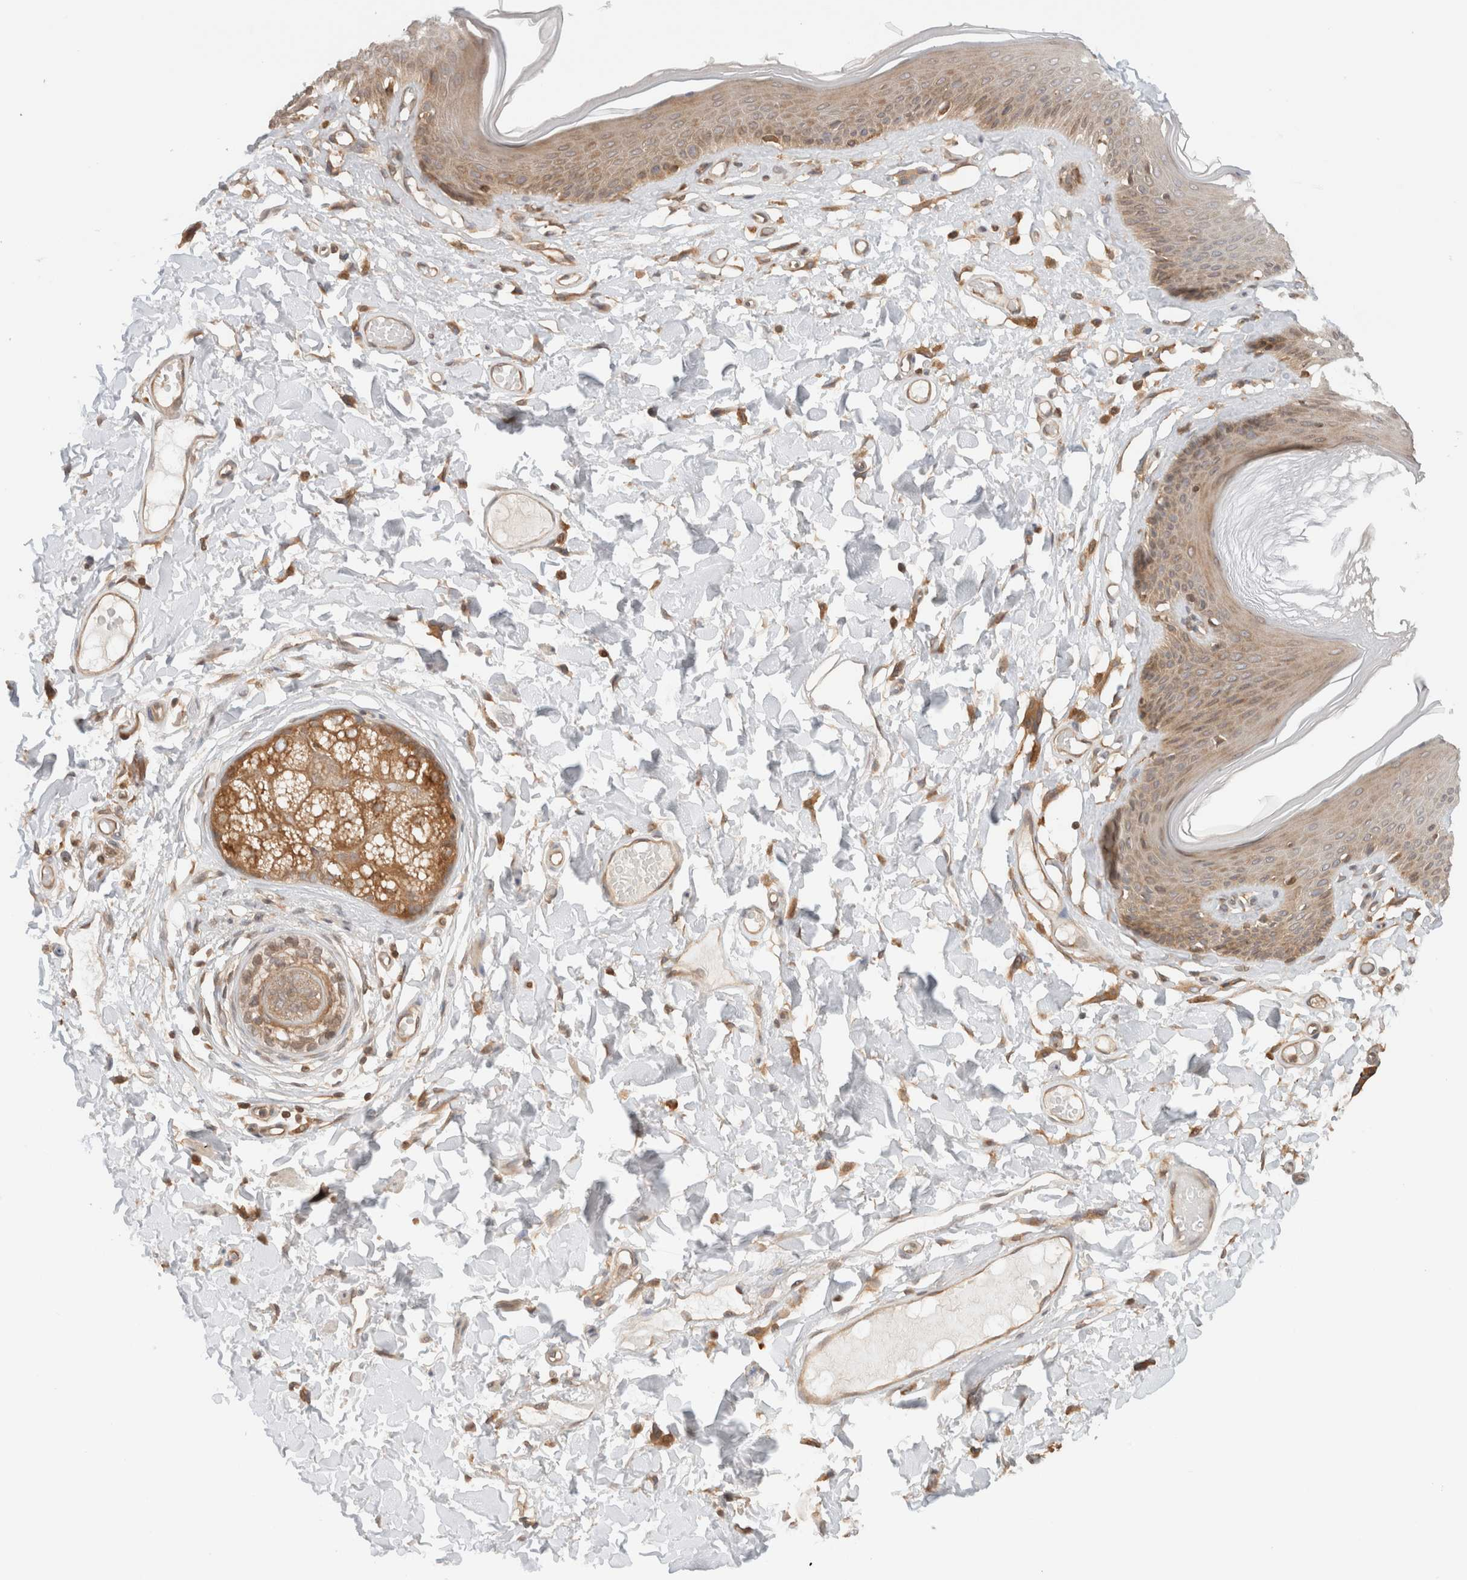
{"staining": {"intensity": "moderate", "quantity": "25%-75%", "location": "cytoplasmic/membranous"}, "tissue": "skin", "cell_type": "Epidermal cells", "image_type": "normal", "snomed": [{"axis": "morphology", "description": "Normal tissue, NOS"}, {"axis": "topography", "description": "Vulva"}], "caption": "Immunohistochemical staining of benign human skin exhibits moderate cytoplasmic/membranous protein expression in about 25%-75% of epidermal cells. The staining was performed using DAB, with brown indicating positive protein expression. Nuclei are stained blue with hematoxylin.", "gene": "ARFGEF2", "patient": {"sex": "female", "age": 73}}